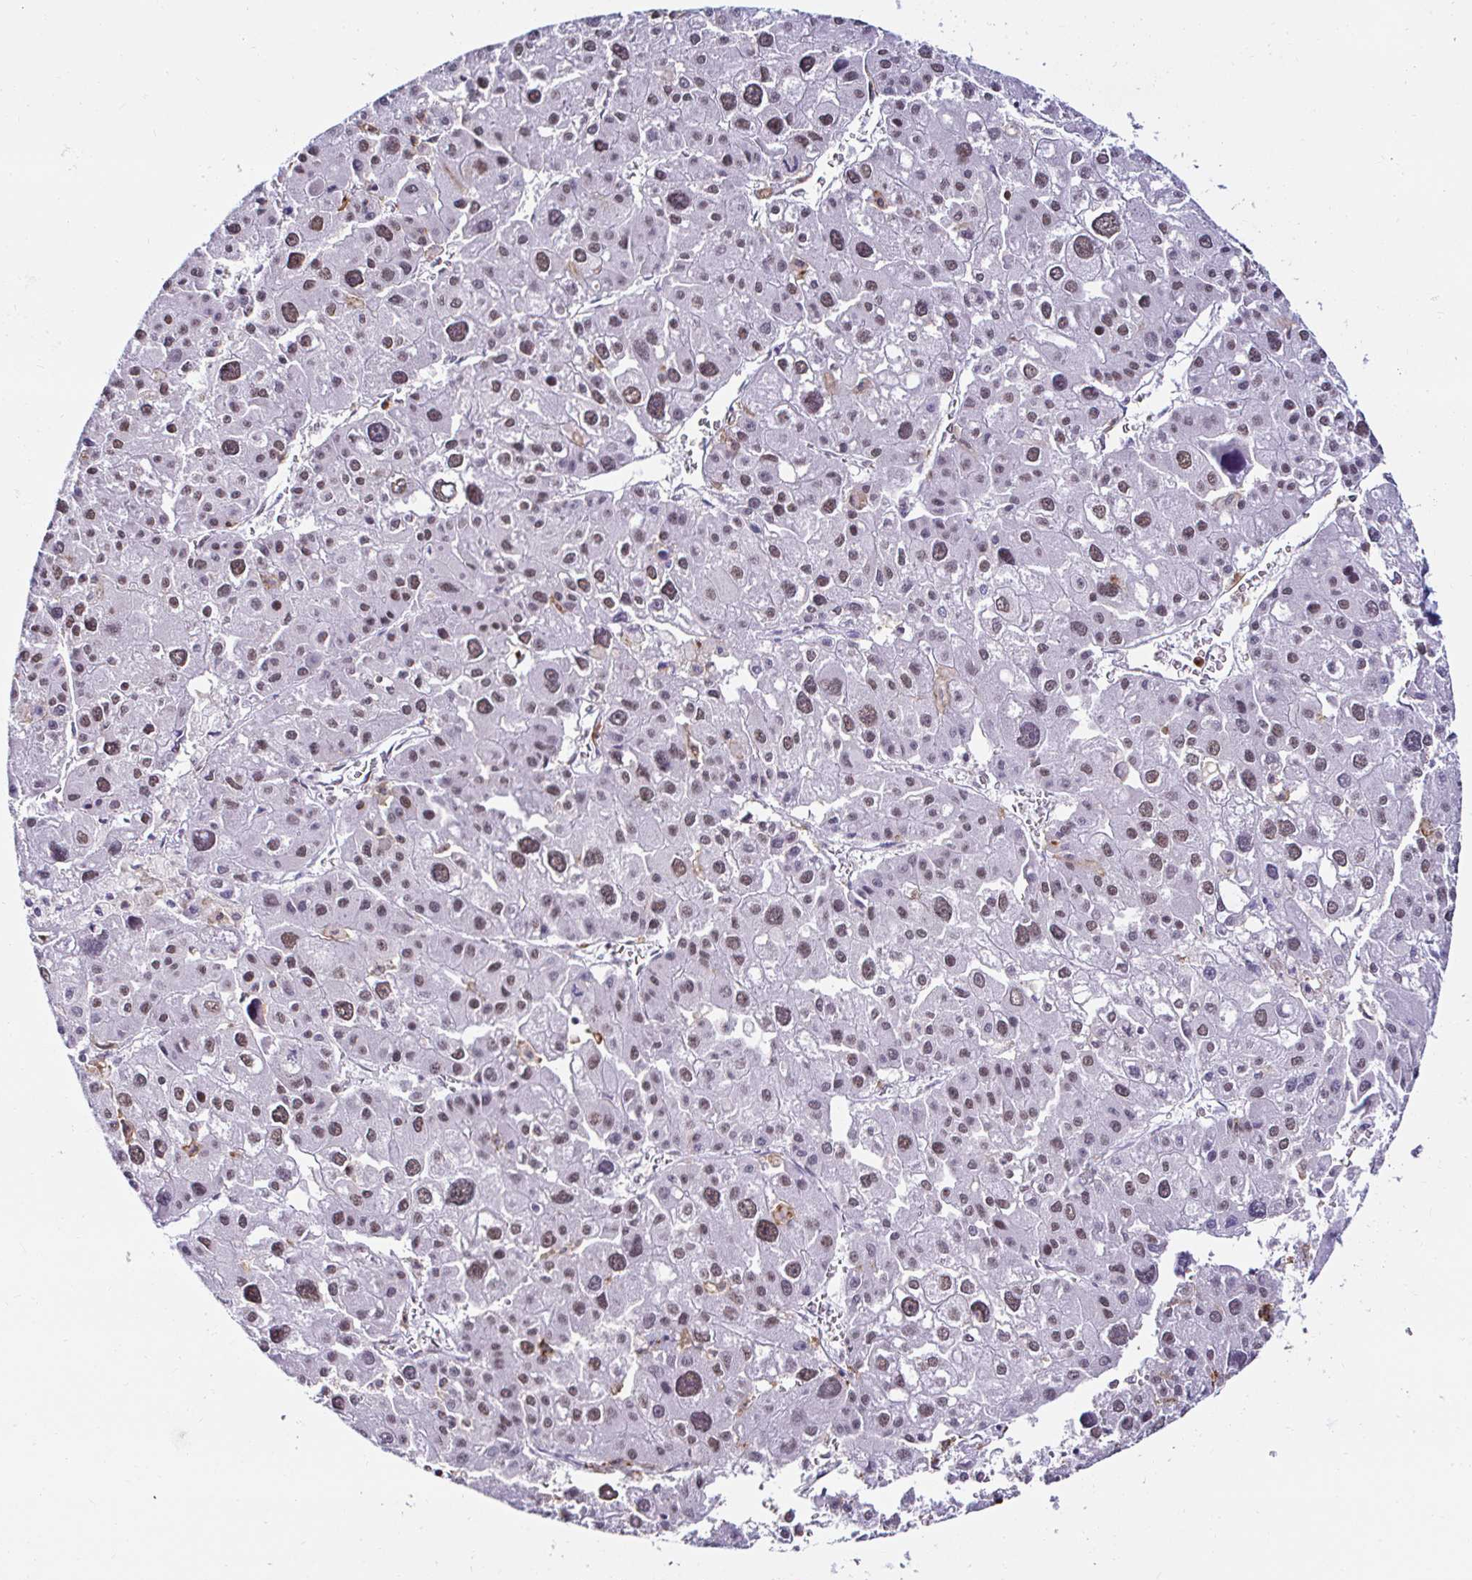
{"staining": {"intensity": "weak", "quantity": ">75%", "location": "nuclear"}, "tissue": "liver cancer", "cell_type": "Tumor cells", "image_type": "cancer", "snomed": [{"axis": "morphology", "description": "Carcinoma, Hepatocellular, NOS"}, {"axis": "topography", "description": "Liver"}], "caption": "Protein positivity by immunohistochemistry reveals weak nuclear staining in about >75% of tumor cells in liver cancer (hepatocellular carcinoma).", "gene": "CYBB", "patient": {"sex": "male", "age": 73}}